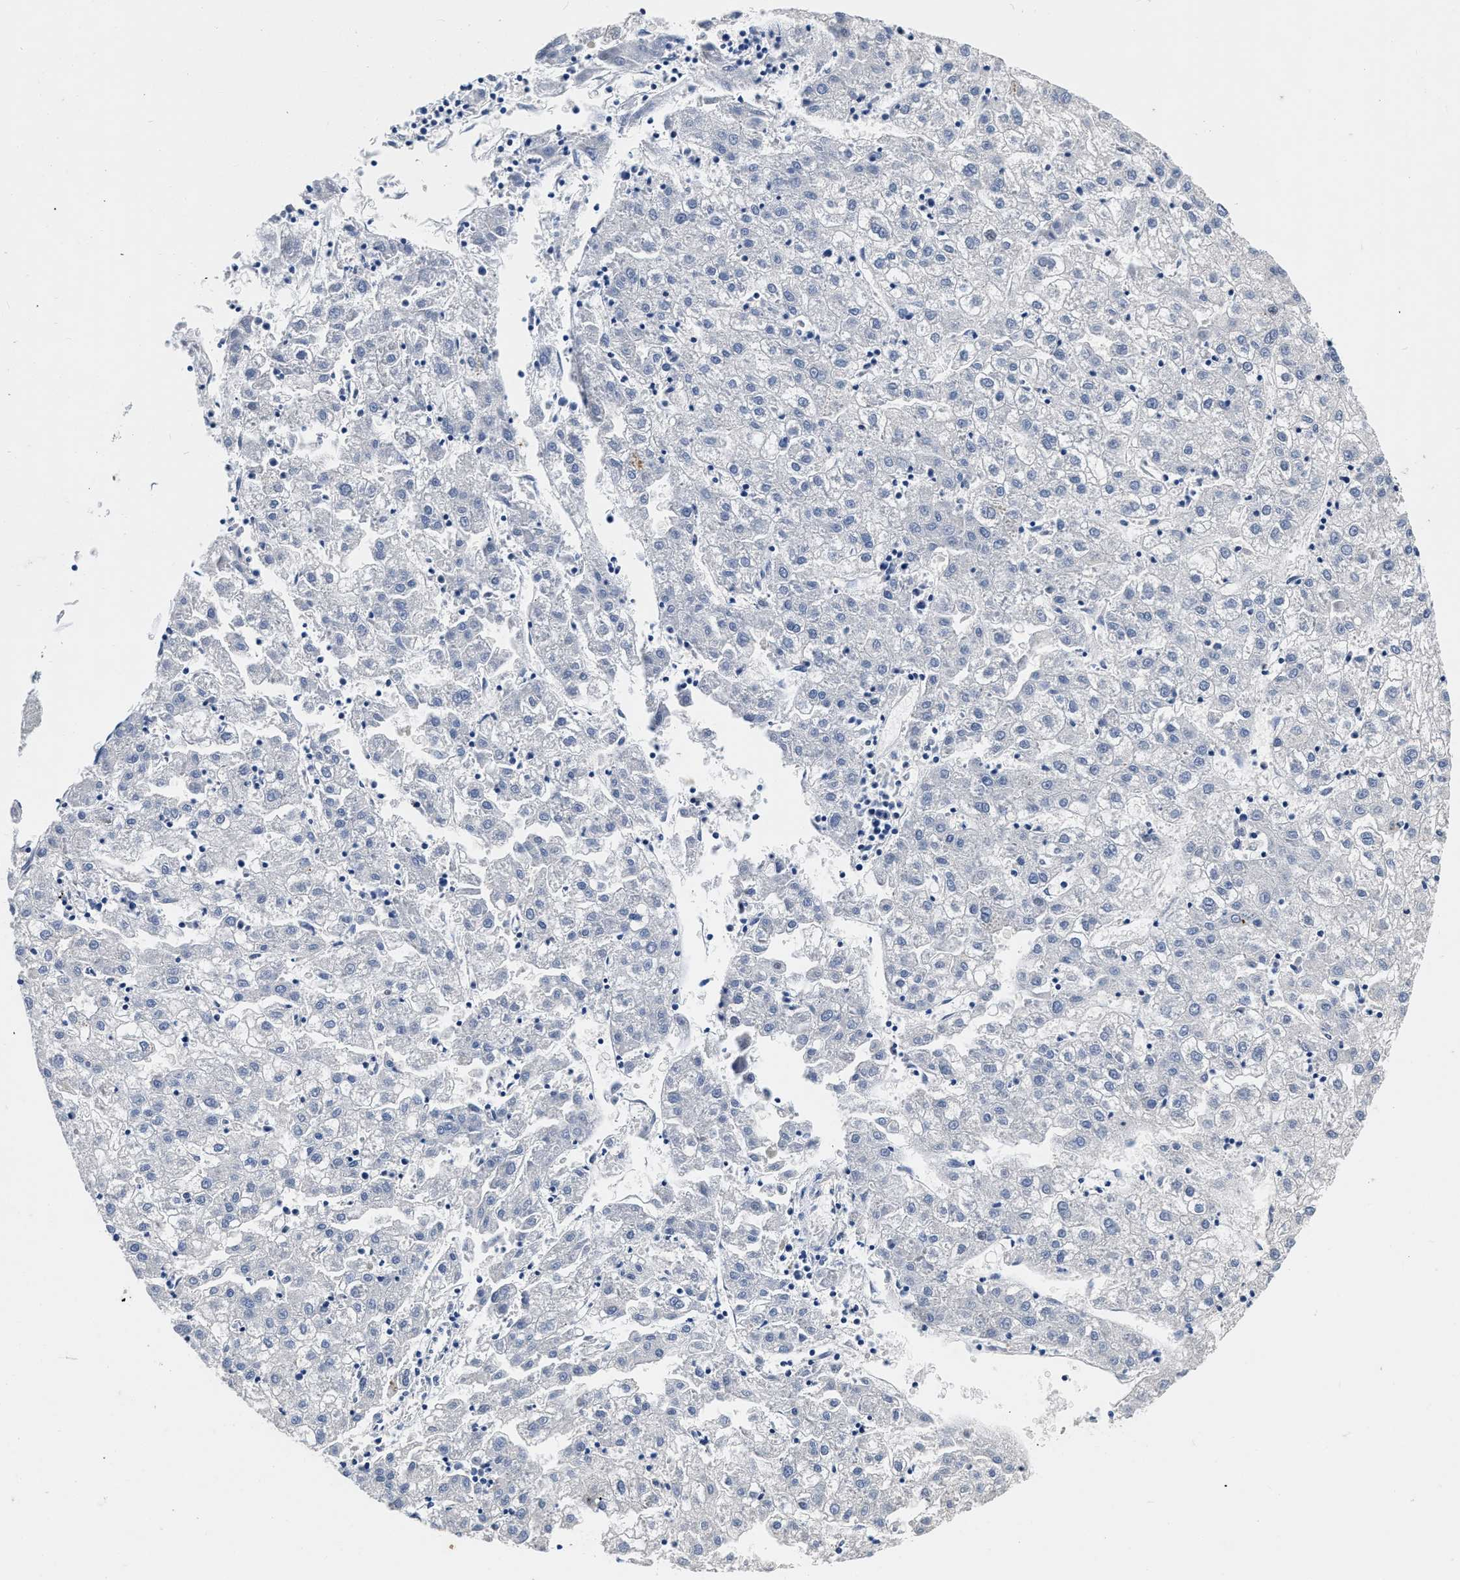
{"staining": {"intensity": "negative", "quantity": "none", "location": "none"}, "tissue": "liver cancer", "cell_type": "Tumor cells", "image_type": "cancer", "snomed": [{"axis": "morphology", "description": "Carcinoma, Hepatocellular, NOS"}, {"axis": "topography", "description": "Liver"}], "caption": "This is an immunohistochemistry (IHC) histopathology image of hepatocellular carcinoma (liver). There is no staining in tumor cells.", "gene": "FBLN2", "patient": {"sex": "male", "age": 72}}